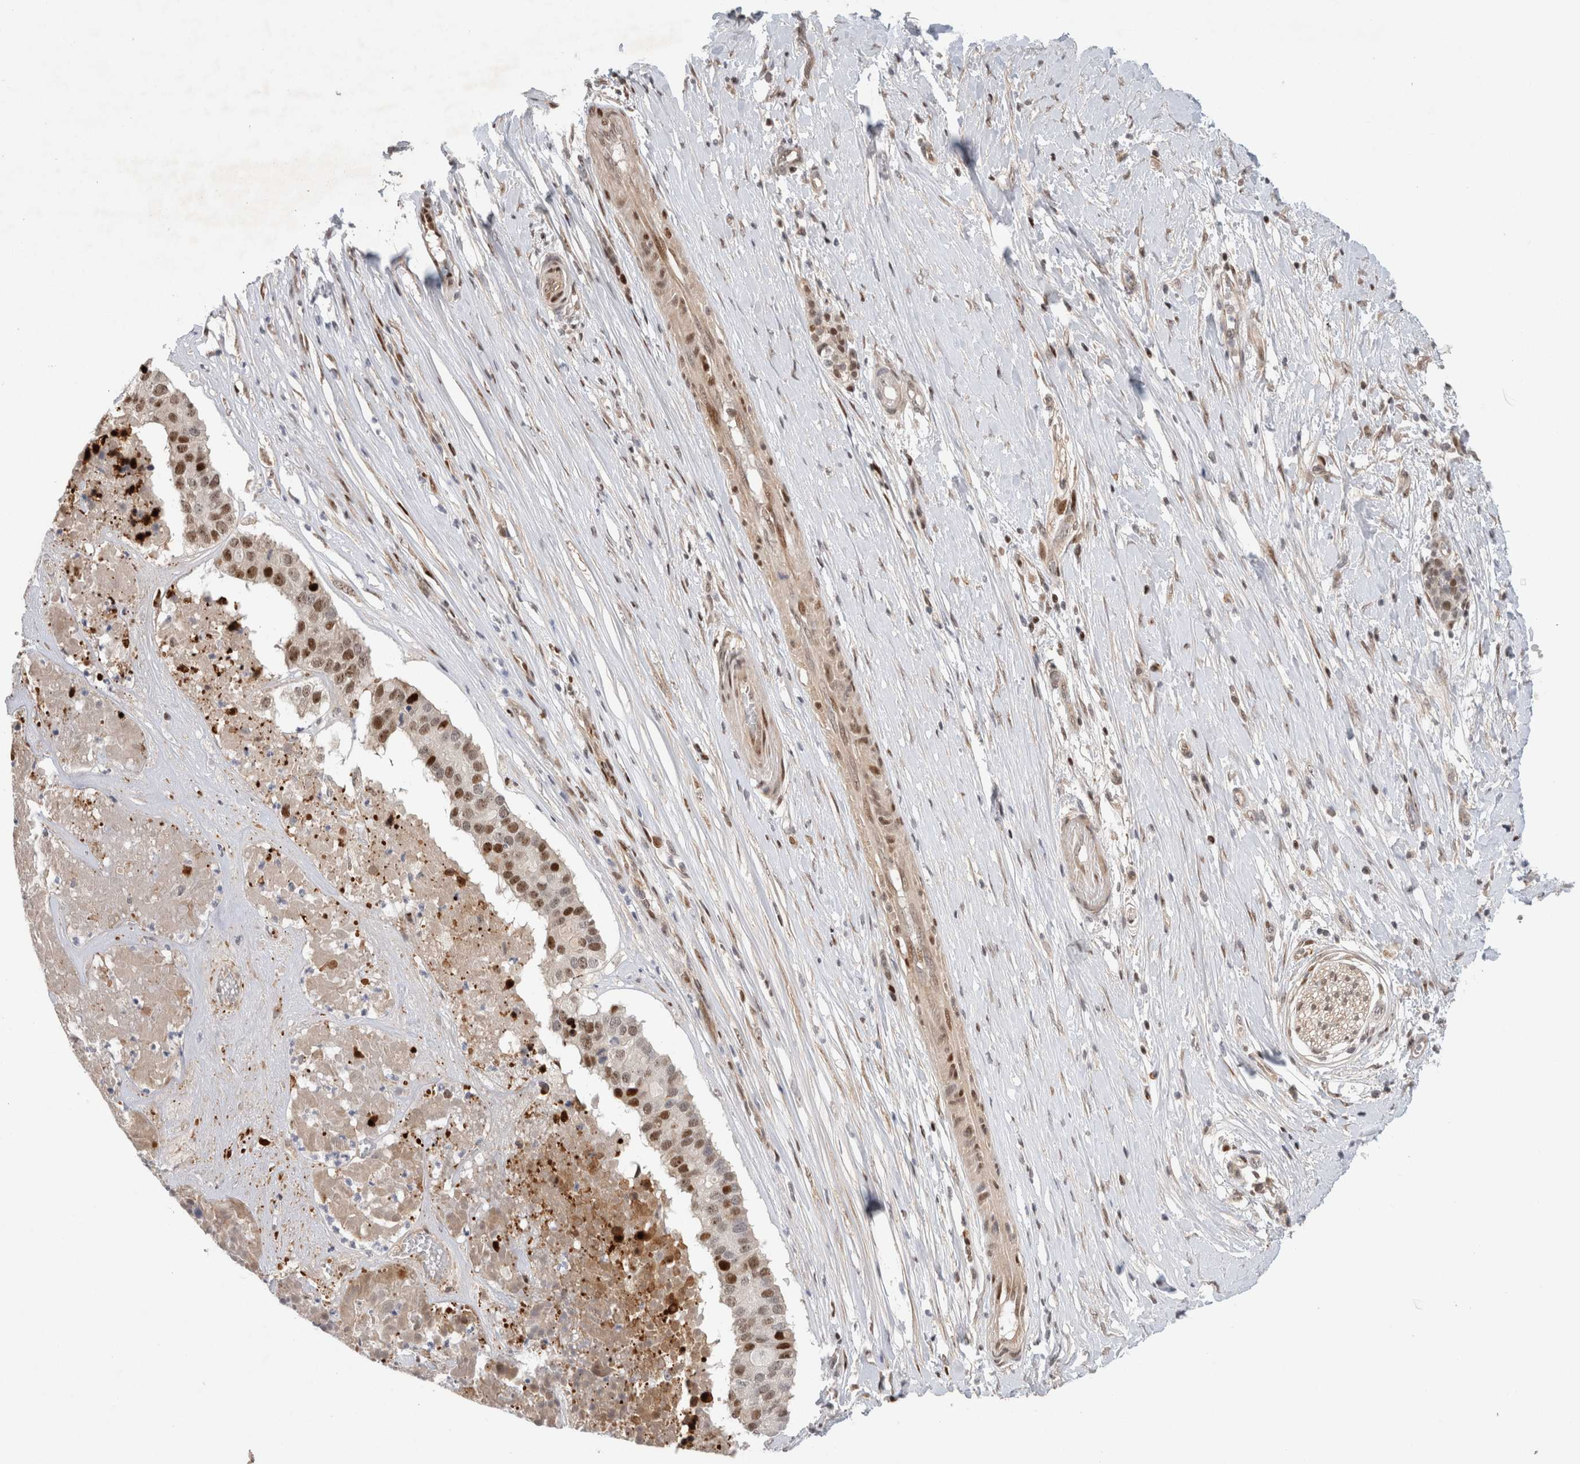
{"staining": {"intensity": "strong", "quantity": ">75%", "location": "cytoplasmic/membranous,nuclear"}, "tissue": "pancreatic cancer", "cell_type": "Tumor cells", "image_type": "cancer", "snomed": [{"axis": "morphology", "description": "Adenocarcinoma, NOS"}, {"axis": "topography", "description": "Pancreas"}], "caption": "Immunohistochemistry (IHC) histopathology image of human pancreatic adenocarcinoma stained for a protein (brown), which reveals high levels of strong cytoplasmic/membranous and nuclear staining in about >75% of tumor cells.", "gene": "TCF4", "patient": {"sex": "male", "age": 50}}